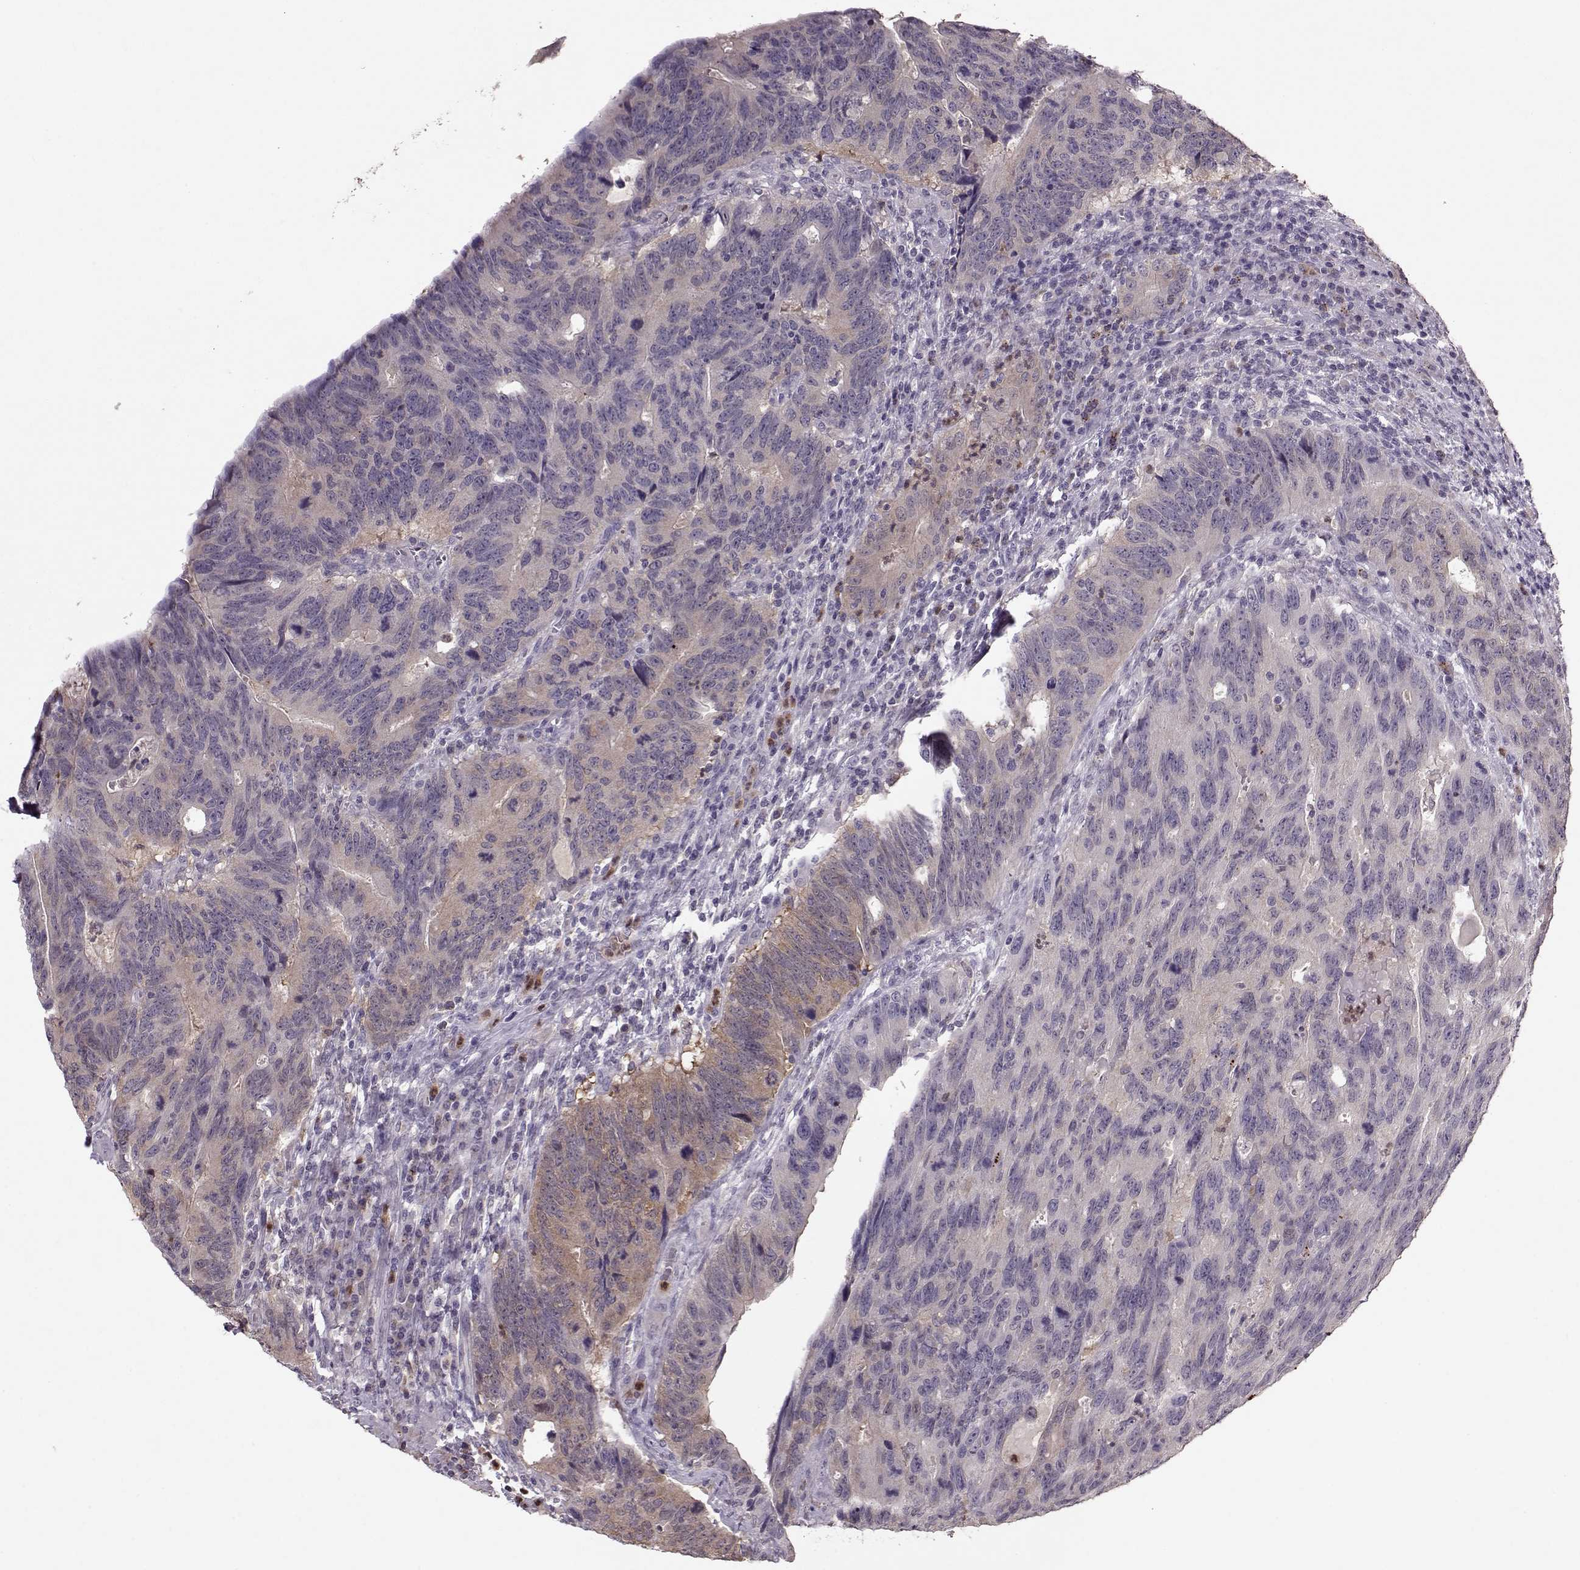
{"staining": {"intensity": "weak", "quantity": "<25%", "location": "cytoplasmic/membranous"}, "tissue": "colorectal cancer", "cell_type": "Tumor cells", "image_type": "cancer", "snomed": [{"axis": "morphology", "description": "Adenocarcinoma, NOS"}, {"axis": "topography", "description": "Colon"}], "caption": "A high-resolution image shows immunohistochemistry staining of colorectal adenocarcinoma, which exhibits no significant staining in tumor cells. (DAB immunohistochemistry visualized using brightfield microscopy, high magnification).", "gene": "ACOT11", "patient": {"sex": "female", "age": 77}}